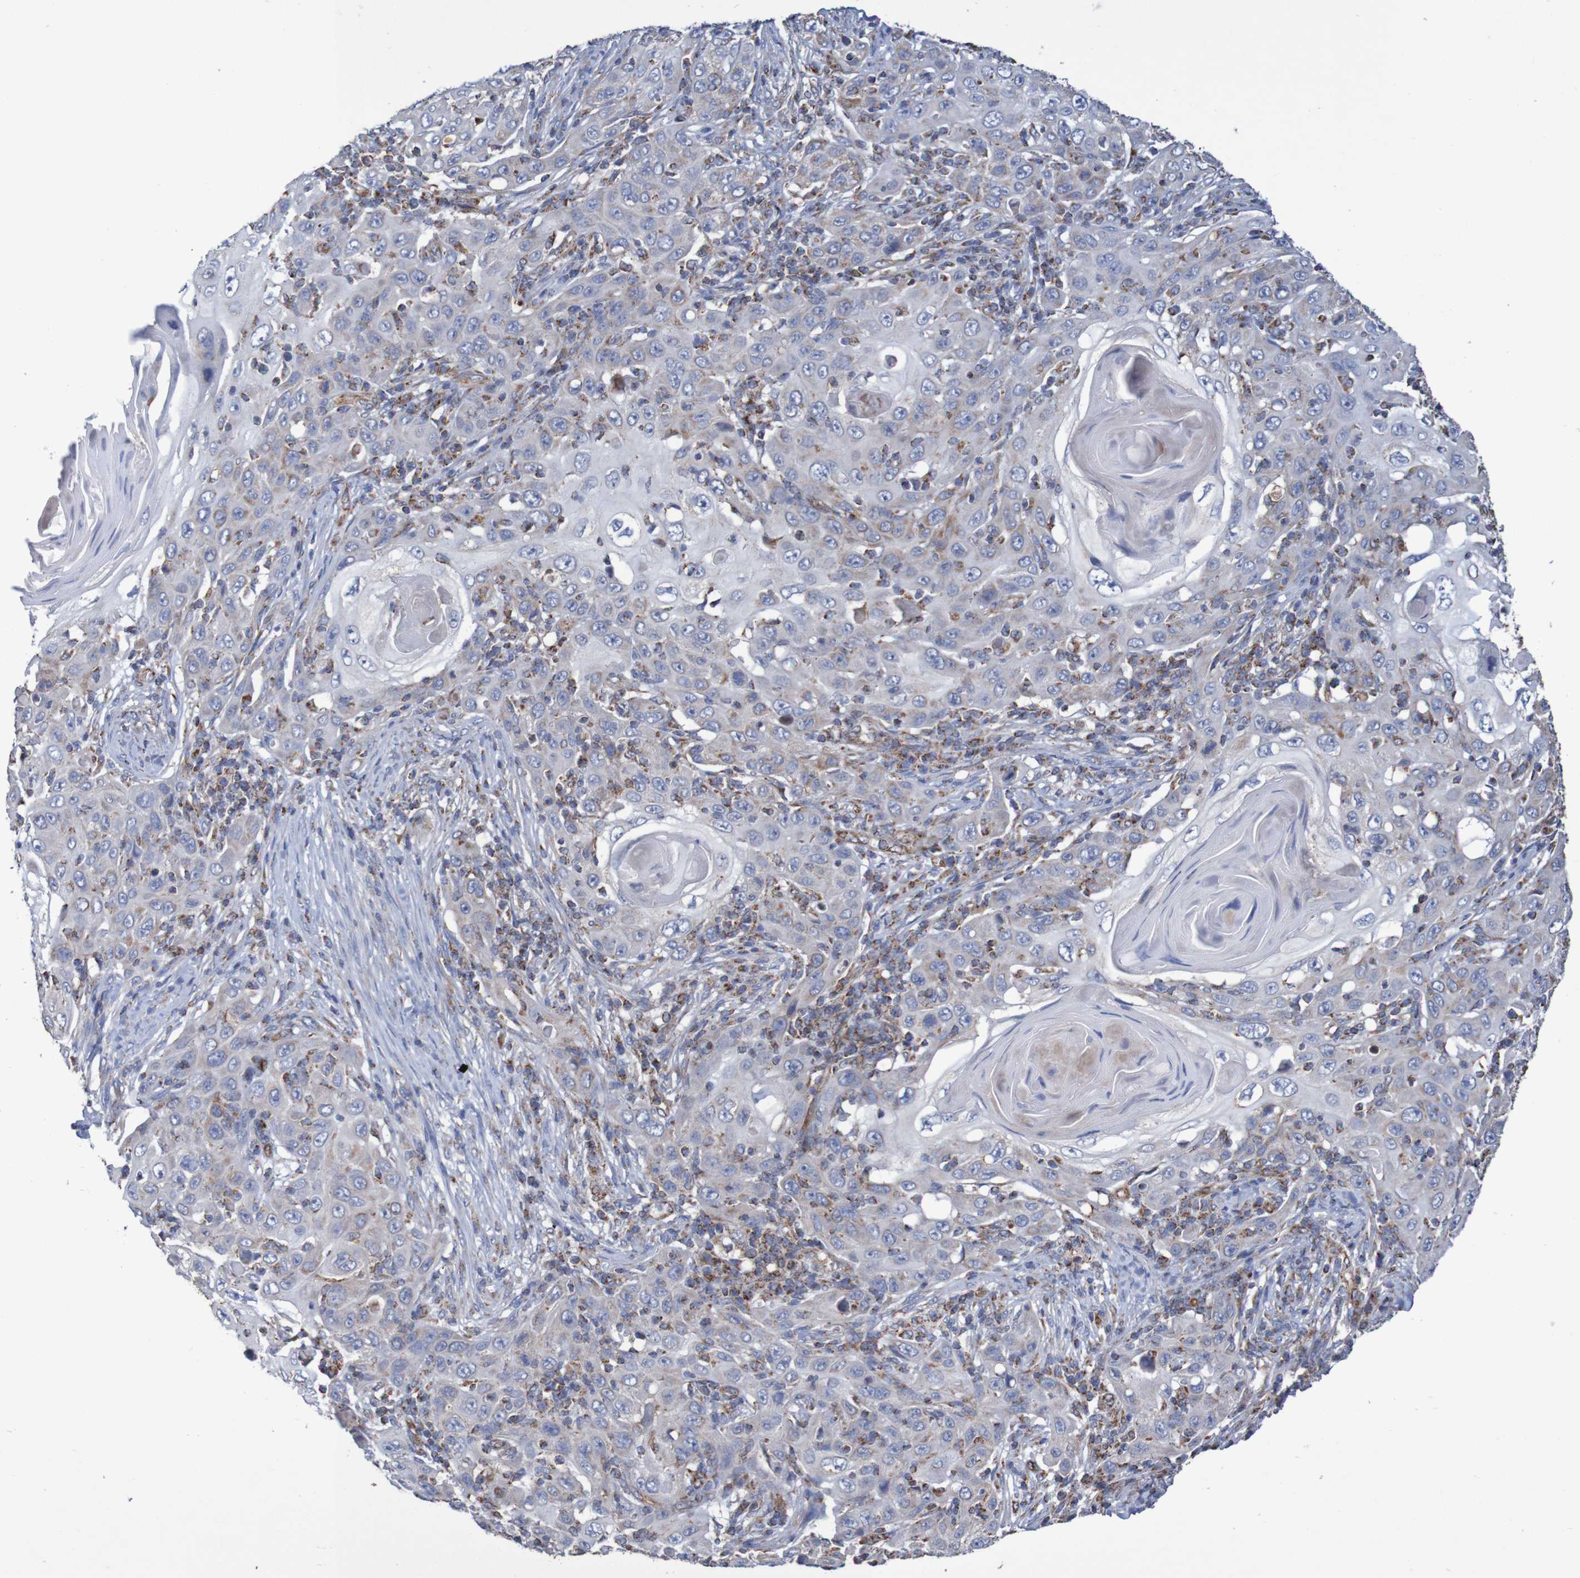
{"staining": {"intensity": "moderate", "quantity": "<25%", "location": "cytoplasmic/membranous"}, "tissue": "skin cancer", "cell_type": "Tumor cells", "image_type": "cancer", "snomed": [{"axis": "morphology", "description": "Squamous cell carcinoma, NOS"}, {"axis": "topography", "description": "Skin"}], "caption": "Tumor cells display moderate cytoplasmic/membranous positivity in about <25% of cells in squamous cell carcinoma (skin). (brown staining indicates protein expression, while blue staining denotes nuclei).", "gene": "MMEL1", "patient": {"sex": "female", "age": 88}}